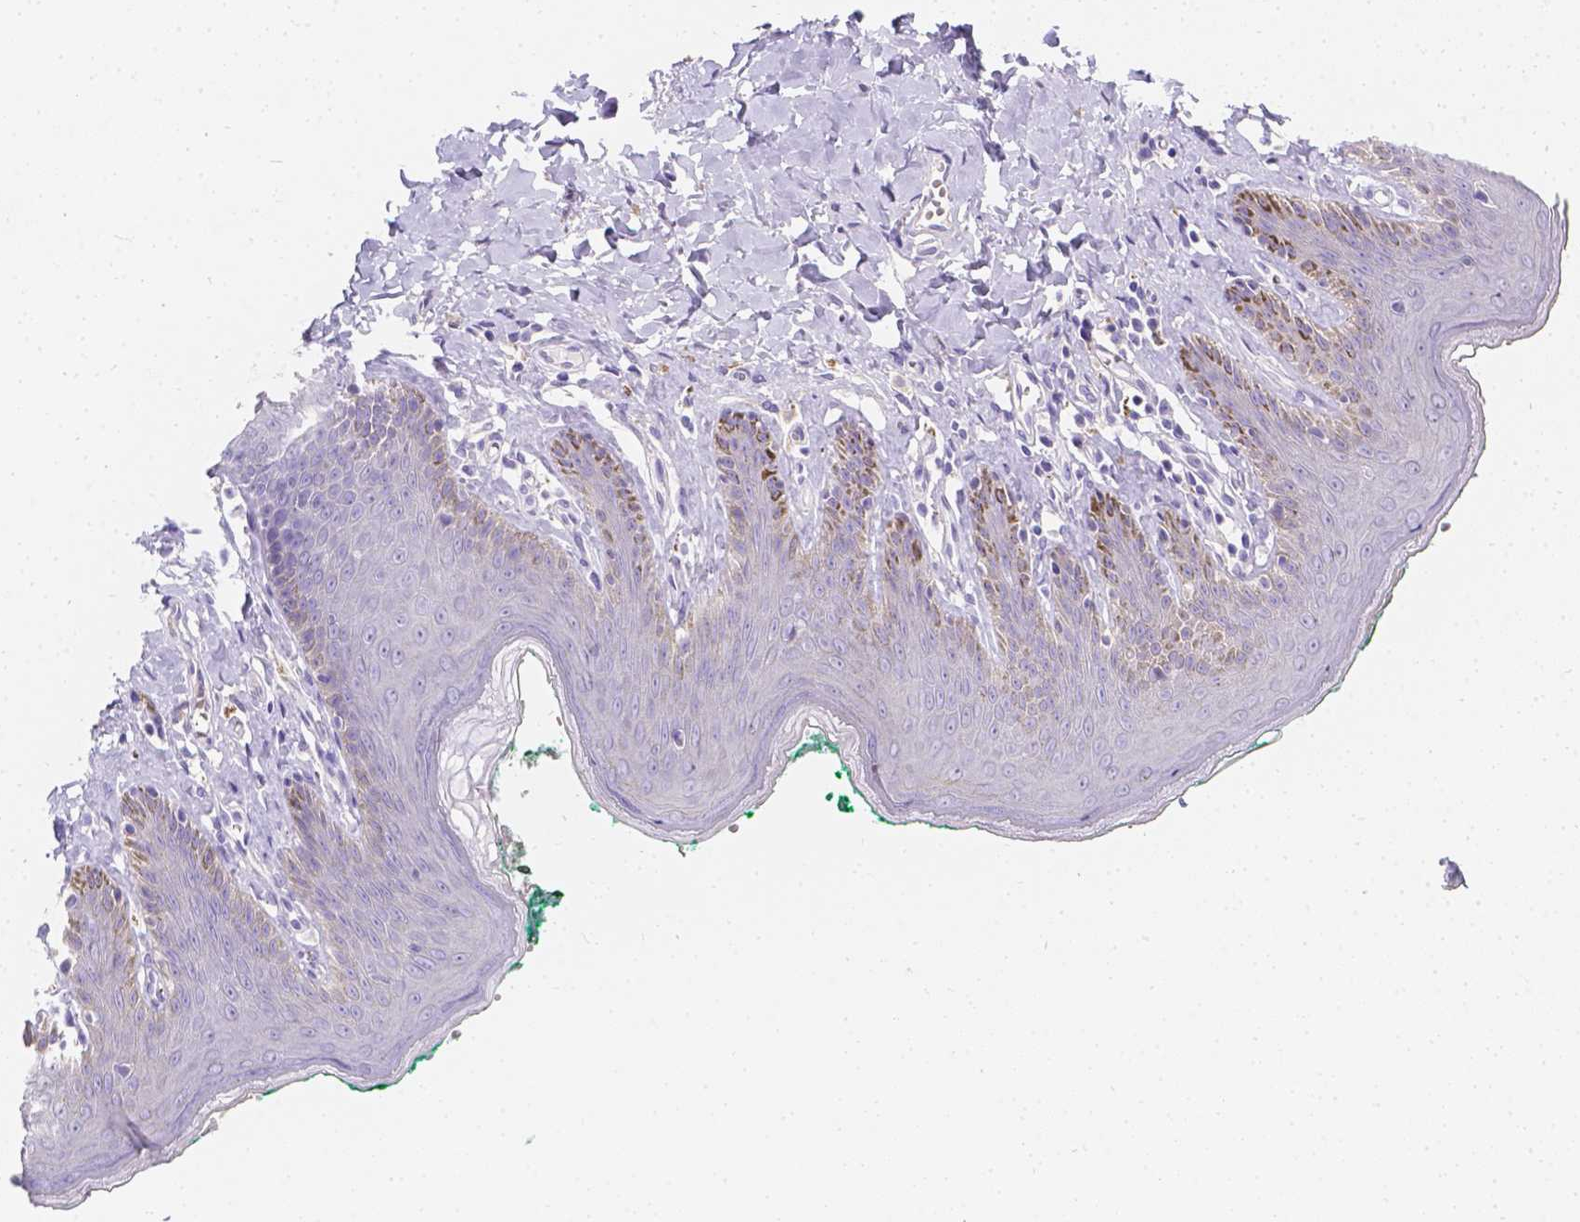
{"staining": {"intensity": "negative", "quantity": "none", "location": "none"}, "tissue": "skin", "cell_type": "Epidermal cells", "image_type": "normal", "snomed": [{"axis": "morphology", "description": "Normal tissue, NOS"}, {"axis": "topography", "description": "Vulva"}, {"axis": "topography", "description": "Peripheral nerve tissue"}], "caption": "The image exhibits no significant staining in epidermal cells of skin.", "gene": "GNRHR", "patient": {"sex": "female", "age": 66}}